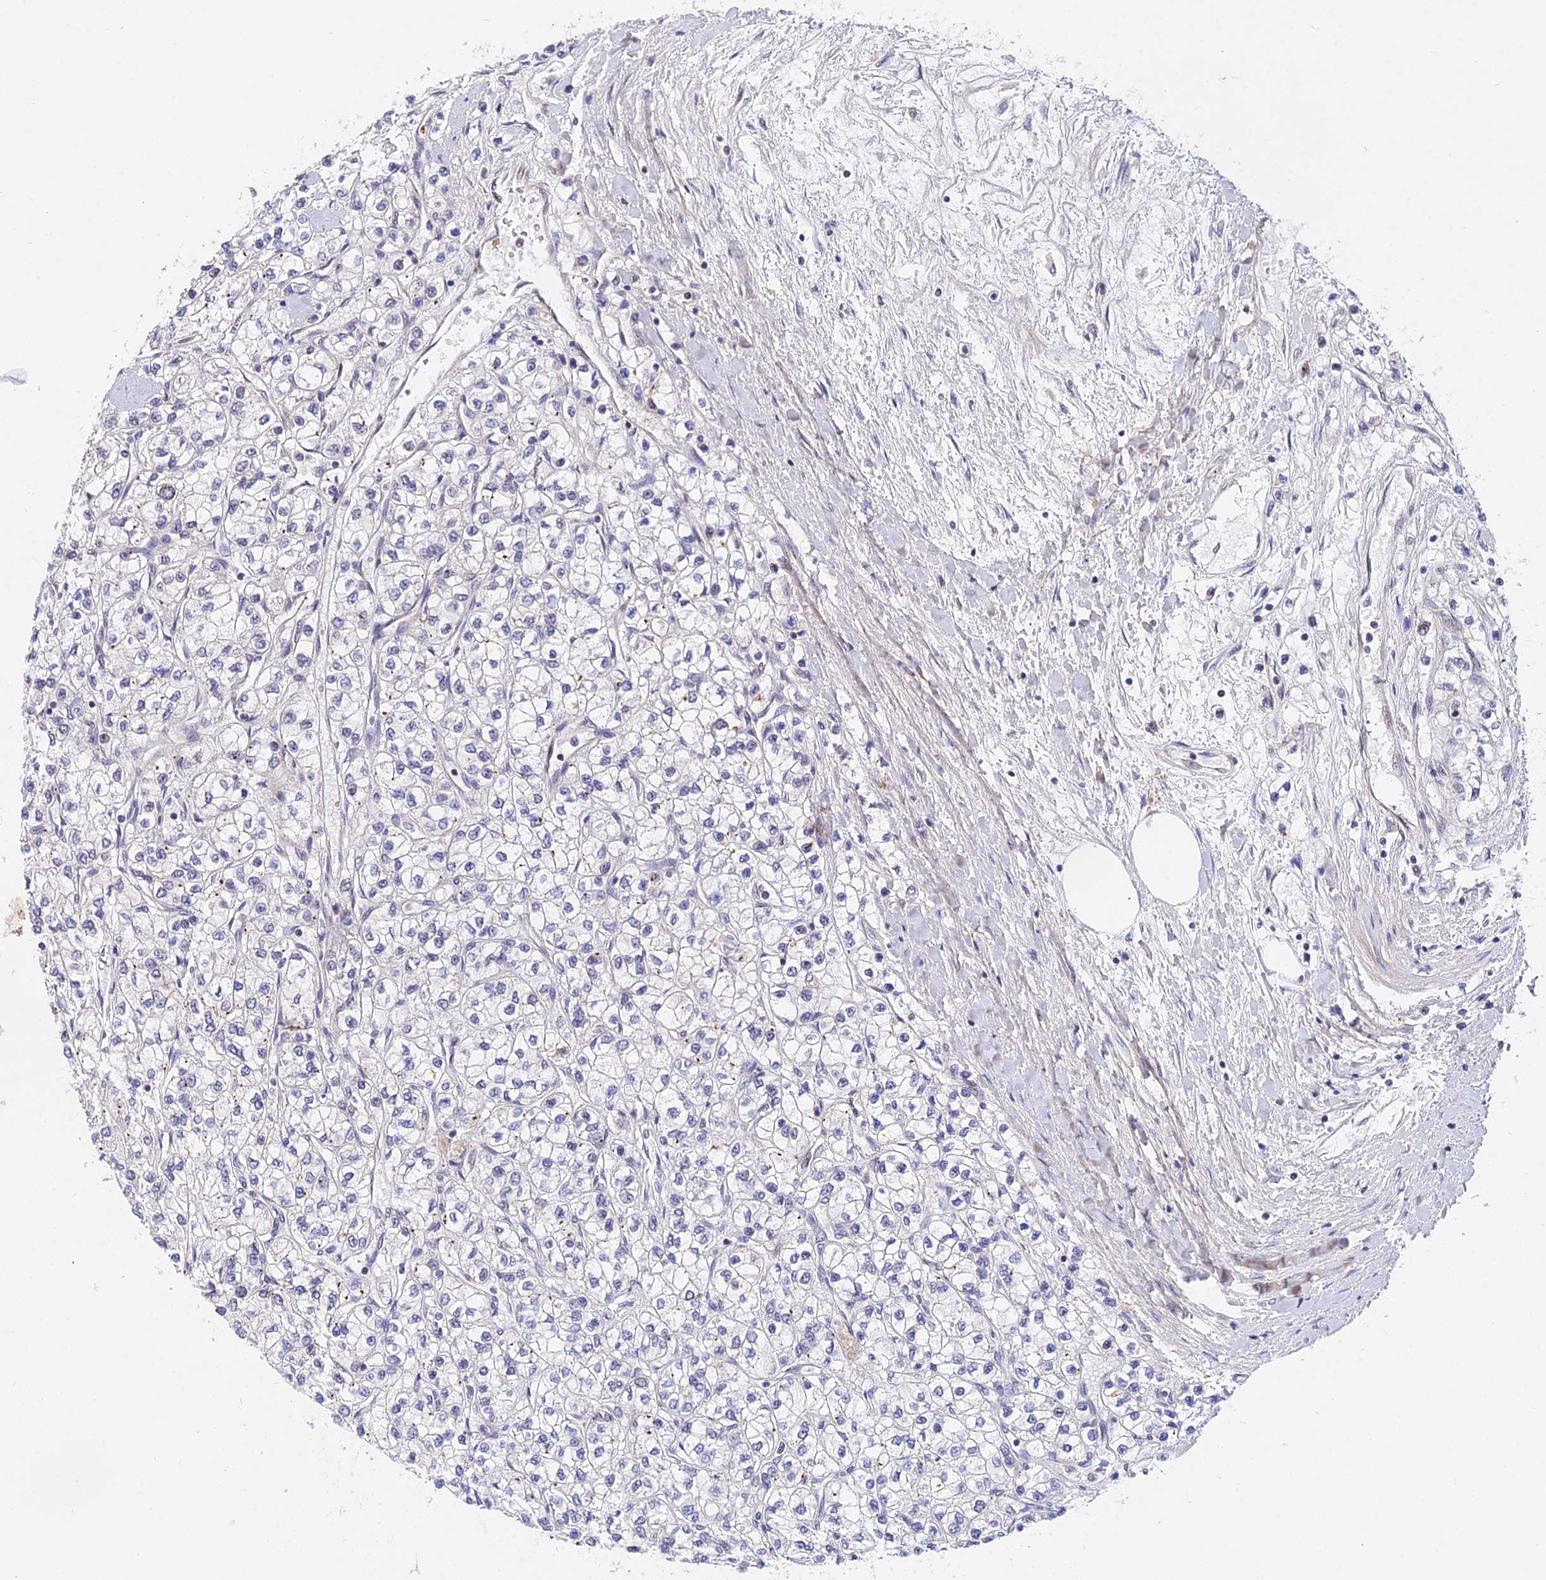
{"staining": {"intensity": "negative", "quantity": "none", "location": "none"}, "tissue": "renal cancer", "cell_type": "Tumor cells", "image_type": "cancer", "snomed": [{"axis": "morphology", "description": "Adenocarcinoma, NOS"}, {"axis": "topography", "description": "Kidney"}], "caption": "DAB (3,3'-diaminobenzidine) immunohistochemical staining of human renal cancer demonstrates no significant expression in tumor cells.", "gene": "INPP4A", "patient": {"sex": "male", "age": 80}}